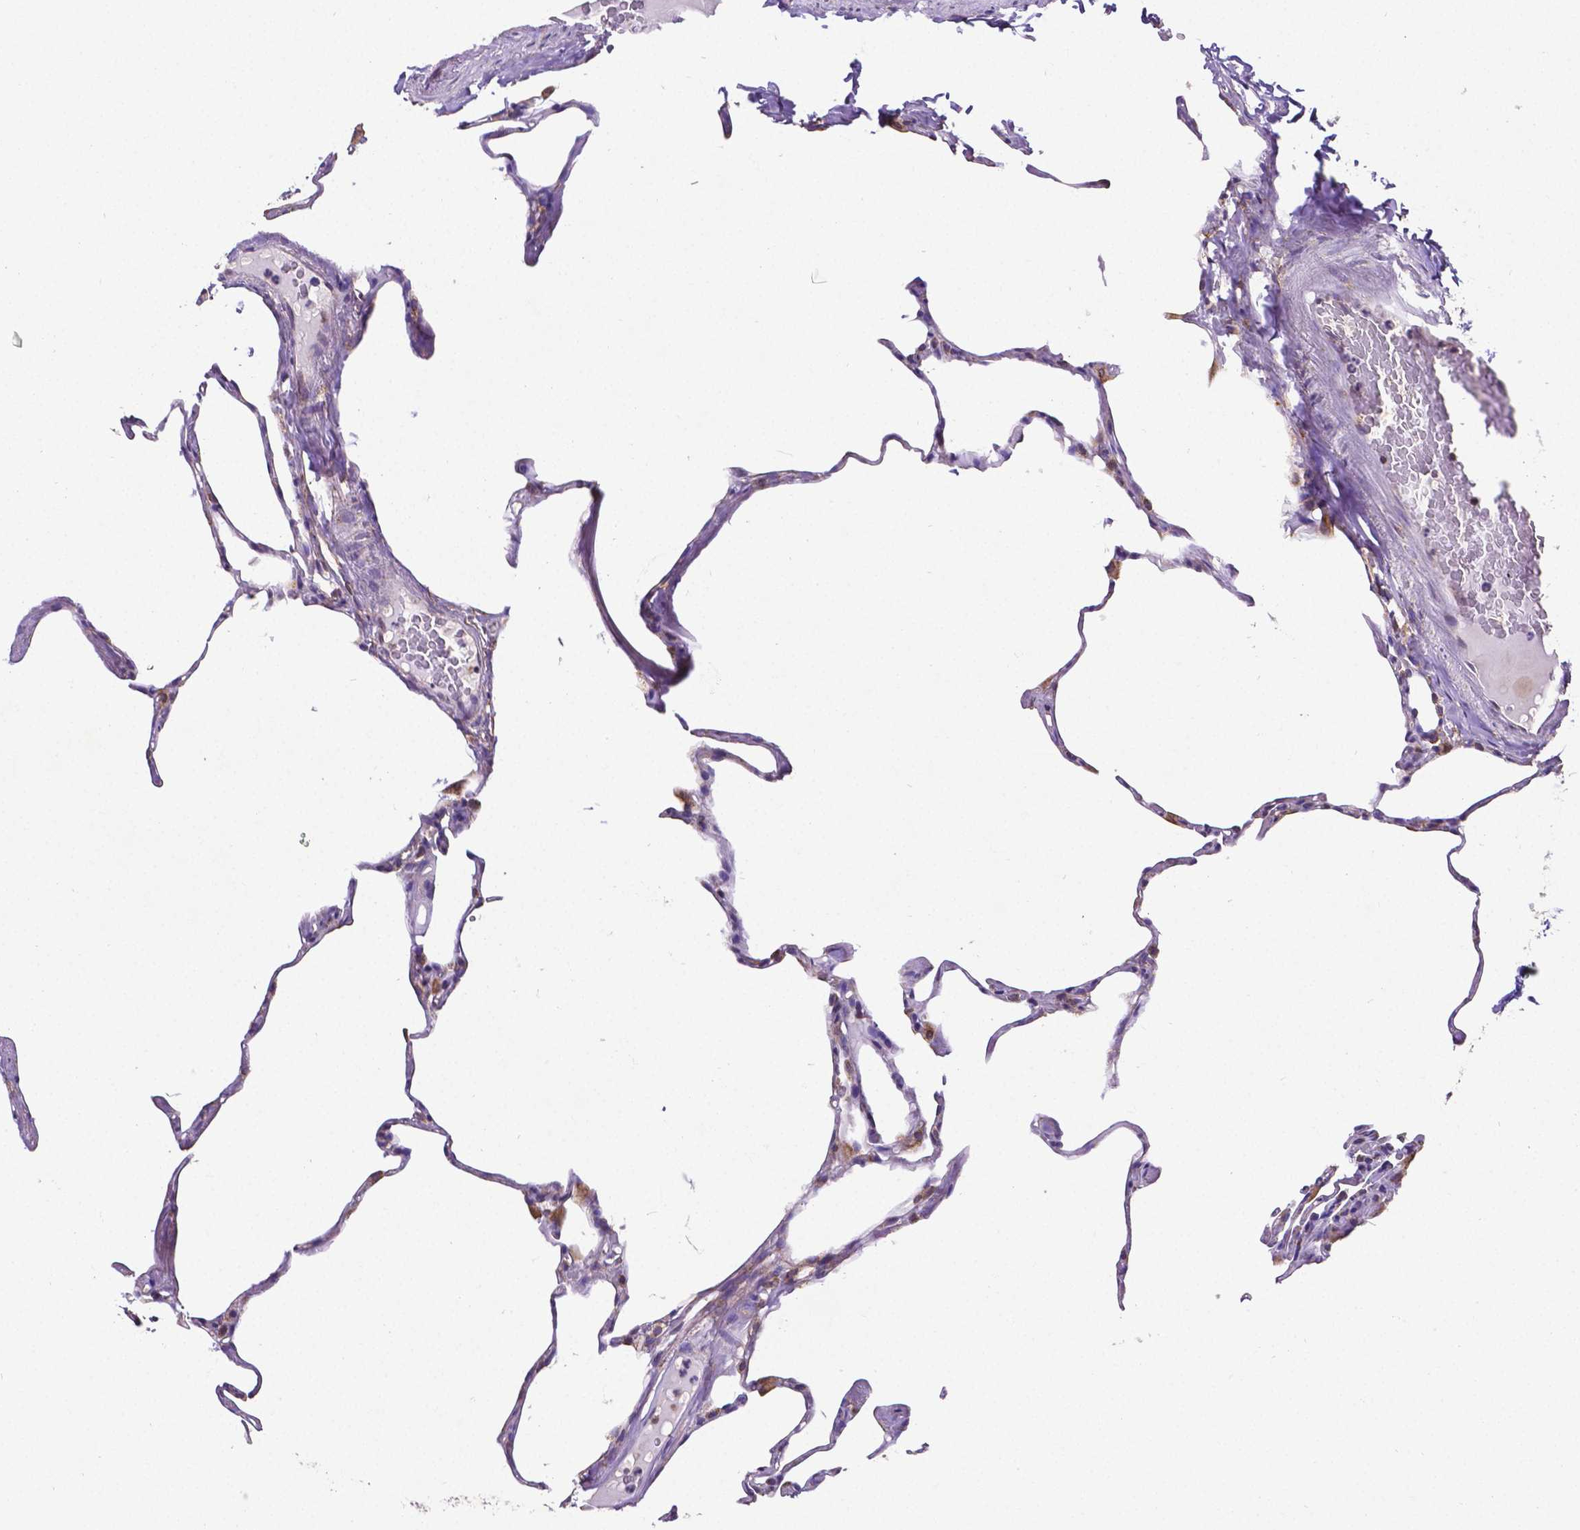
{"staining": {"intensity": "negative", "quantity": "none", "location": "none"}, "tissue": "lung", "cell_type": "Alveolar cells", "image_type": "normal", "snomed": [{"axis": "morphology", "description": "Normal tissue, NOS"}, {"axis": "topography", "description": "Lung"}], "caption": "Immunohistochemistry (IHC) of normal human lung displays no staining in alveolar cells. (Immunohistochemistry, brightfield microscopy, high magnification).", "gene": "MTDH", "patient": {"sex": "male", "age": 65}}